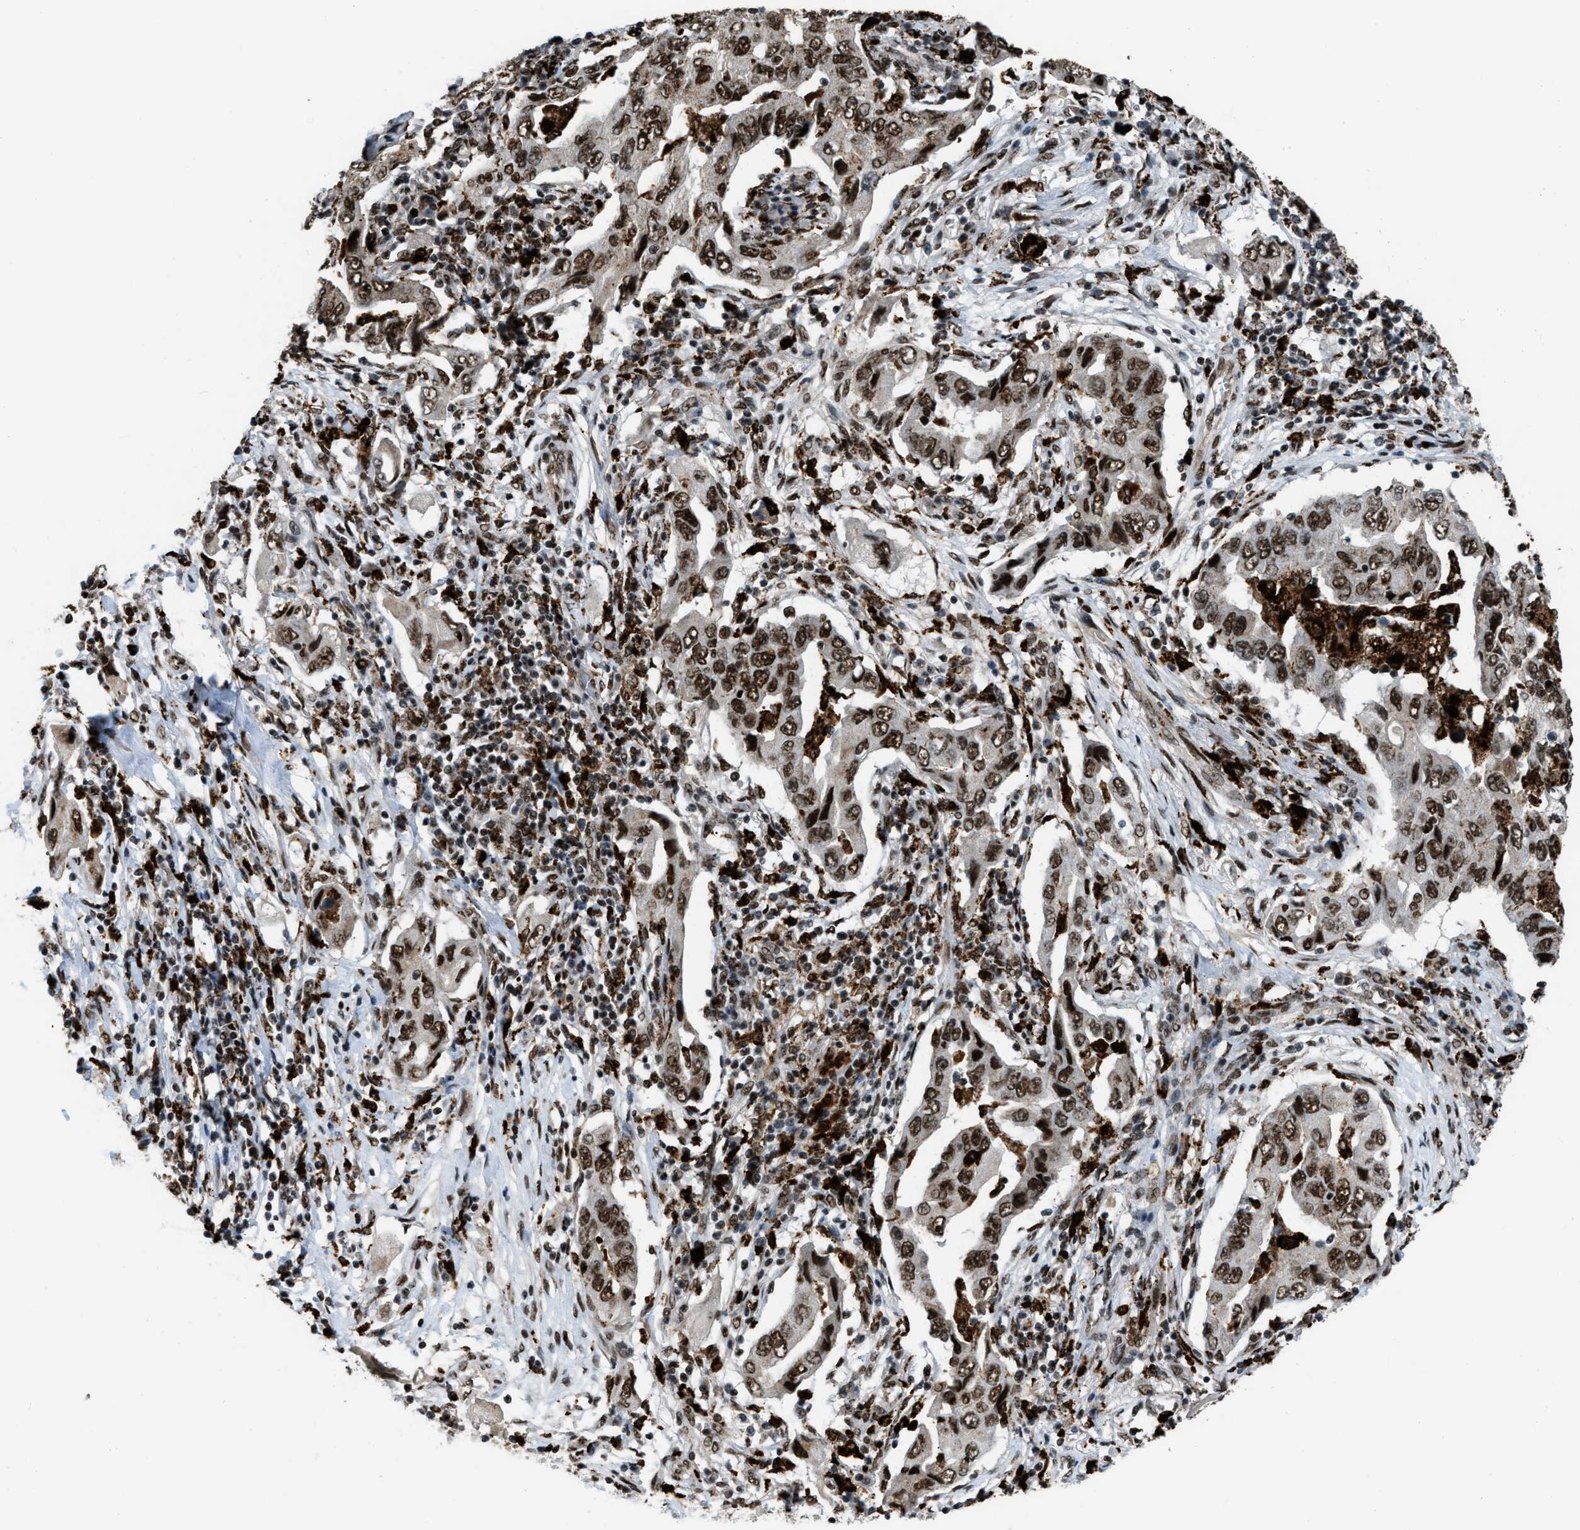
{"staining": {"intensity": "strong", "quantity": ">75%", "location": "nuclear"}, "tissue": "lung cancer", "cell_type": "Tumor cells", "image_type": "cancer", "snomed": [{"axis": "morphology", "description": "Adenocarcinoma, NOS"}, {"axis": "topography", "description": "Lung"}], "caption": "Lung adenocarcinoma tissue displays strong nuclear expression in about >75% of tumor cells", "gene": "NUMA1", "patient": {"sex": "female", "age": 65}}